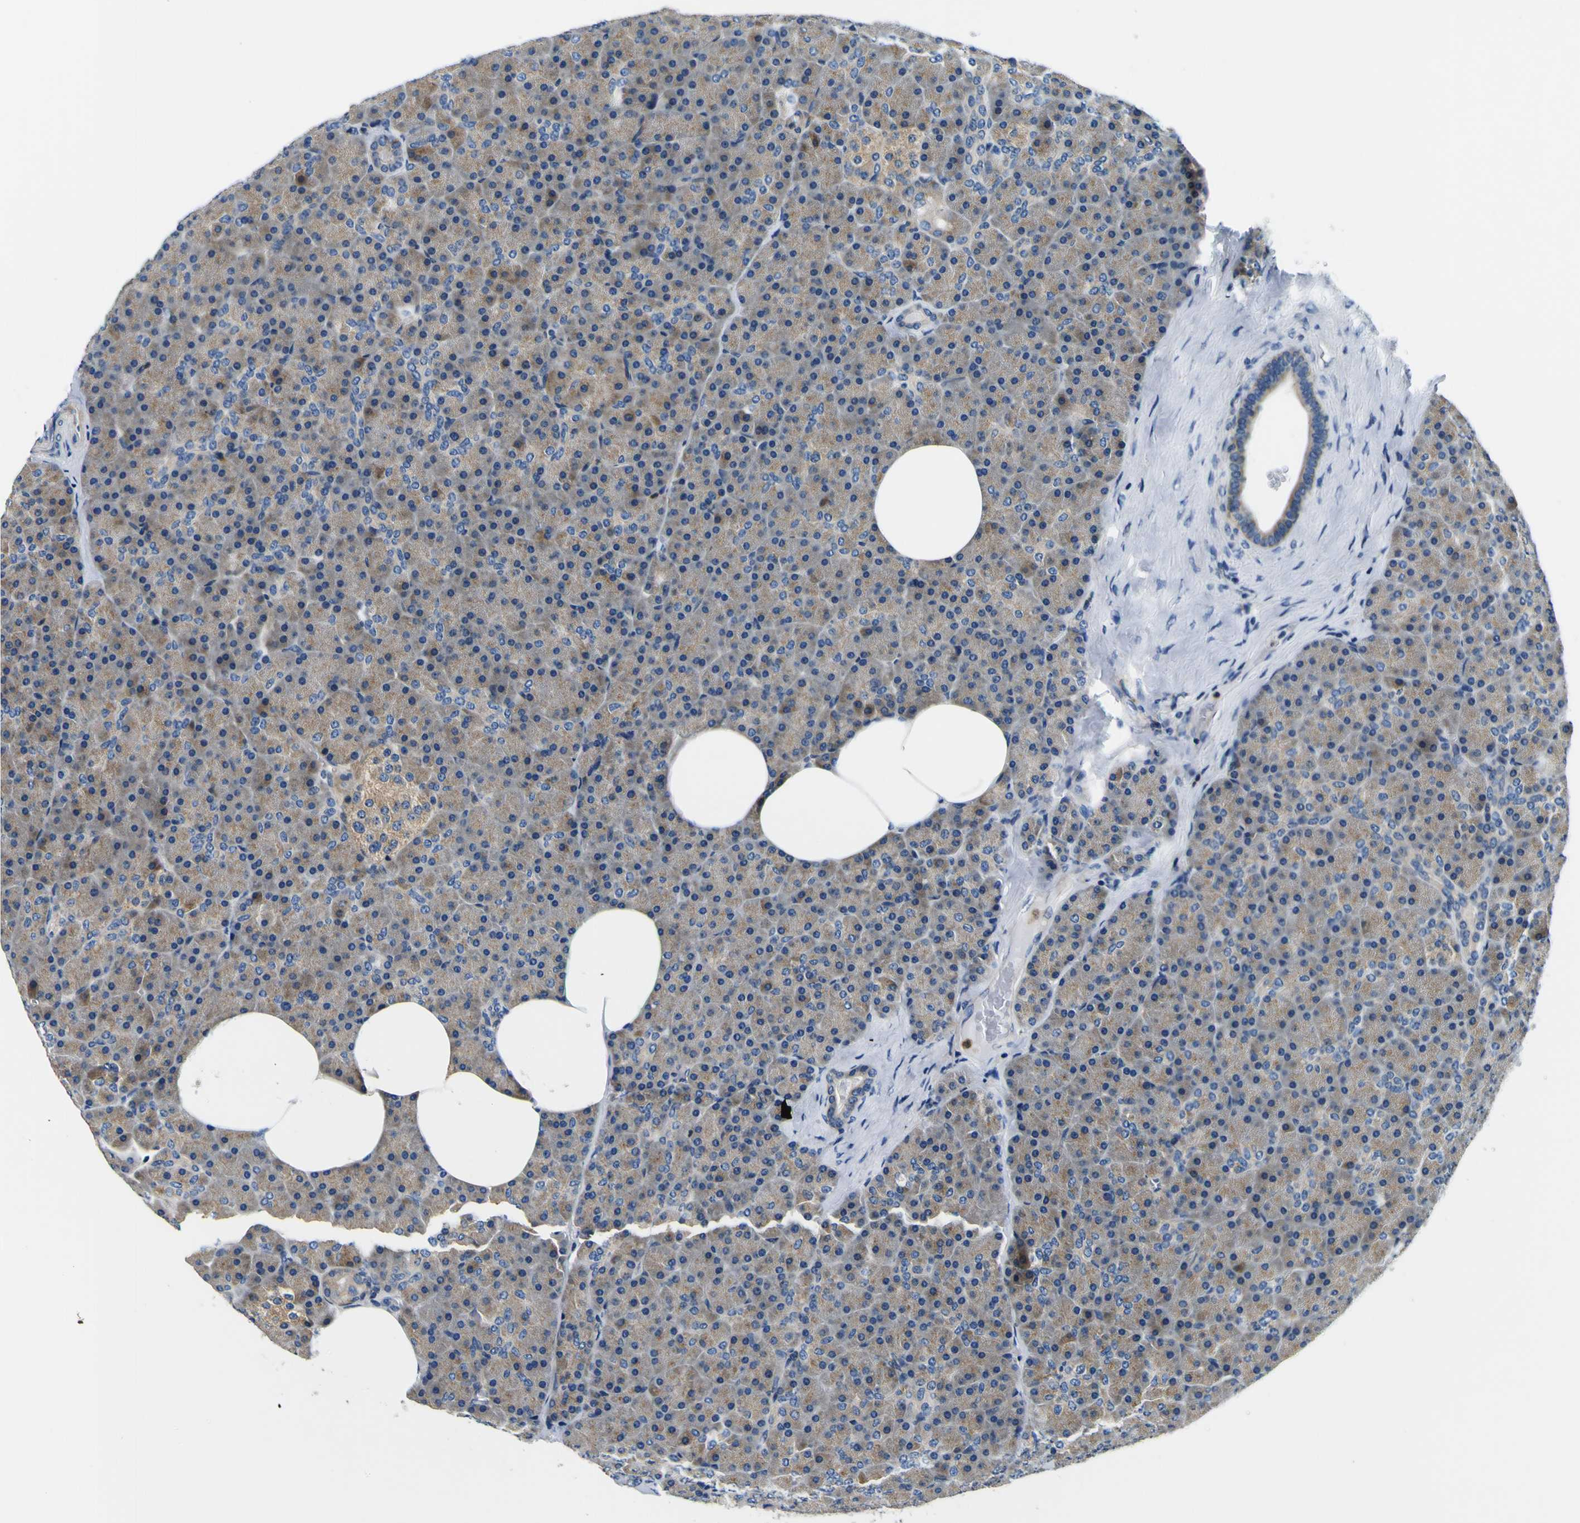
{"staining": {"intensity": "strong", "quantity": "25%-75%", "location": "cytoplasmic/membranous"}, "tissue": "pancreas", "cell_type": "Exocrine glandular cells", "image_type": "normal", "snomed": [{"axis": "morphology", "description": "Normal tissue, NOS"}, {"axis": "topography", "description": "Pancreas"}], "caption": "This is a histology image of immunohistochemistry (IHC) staining of benign pancreas, which shows strong staining in the cytoplasmic/membranous of exocrine glandular cells.", "gene": "CLSTN1", "patient": {"sex": "female", "age": 35}}